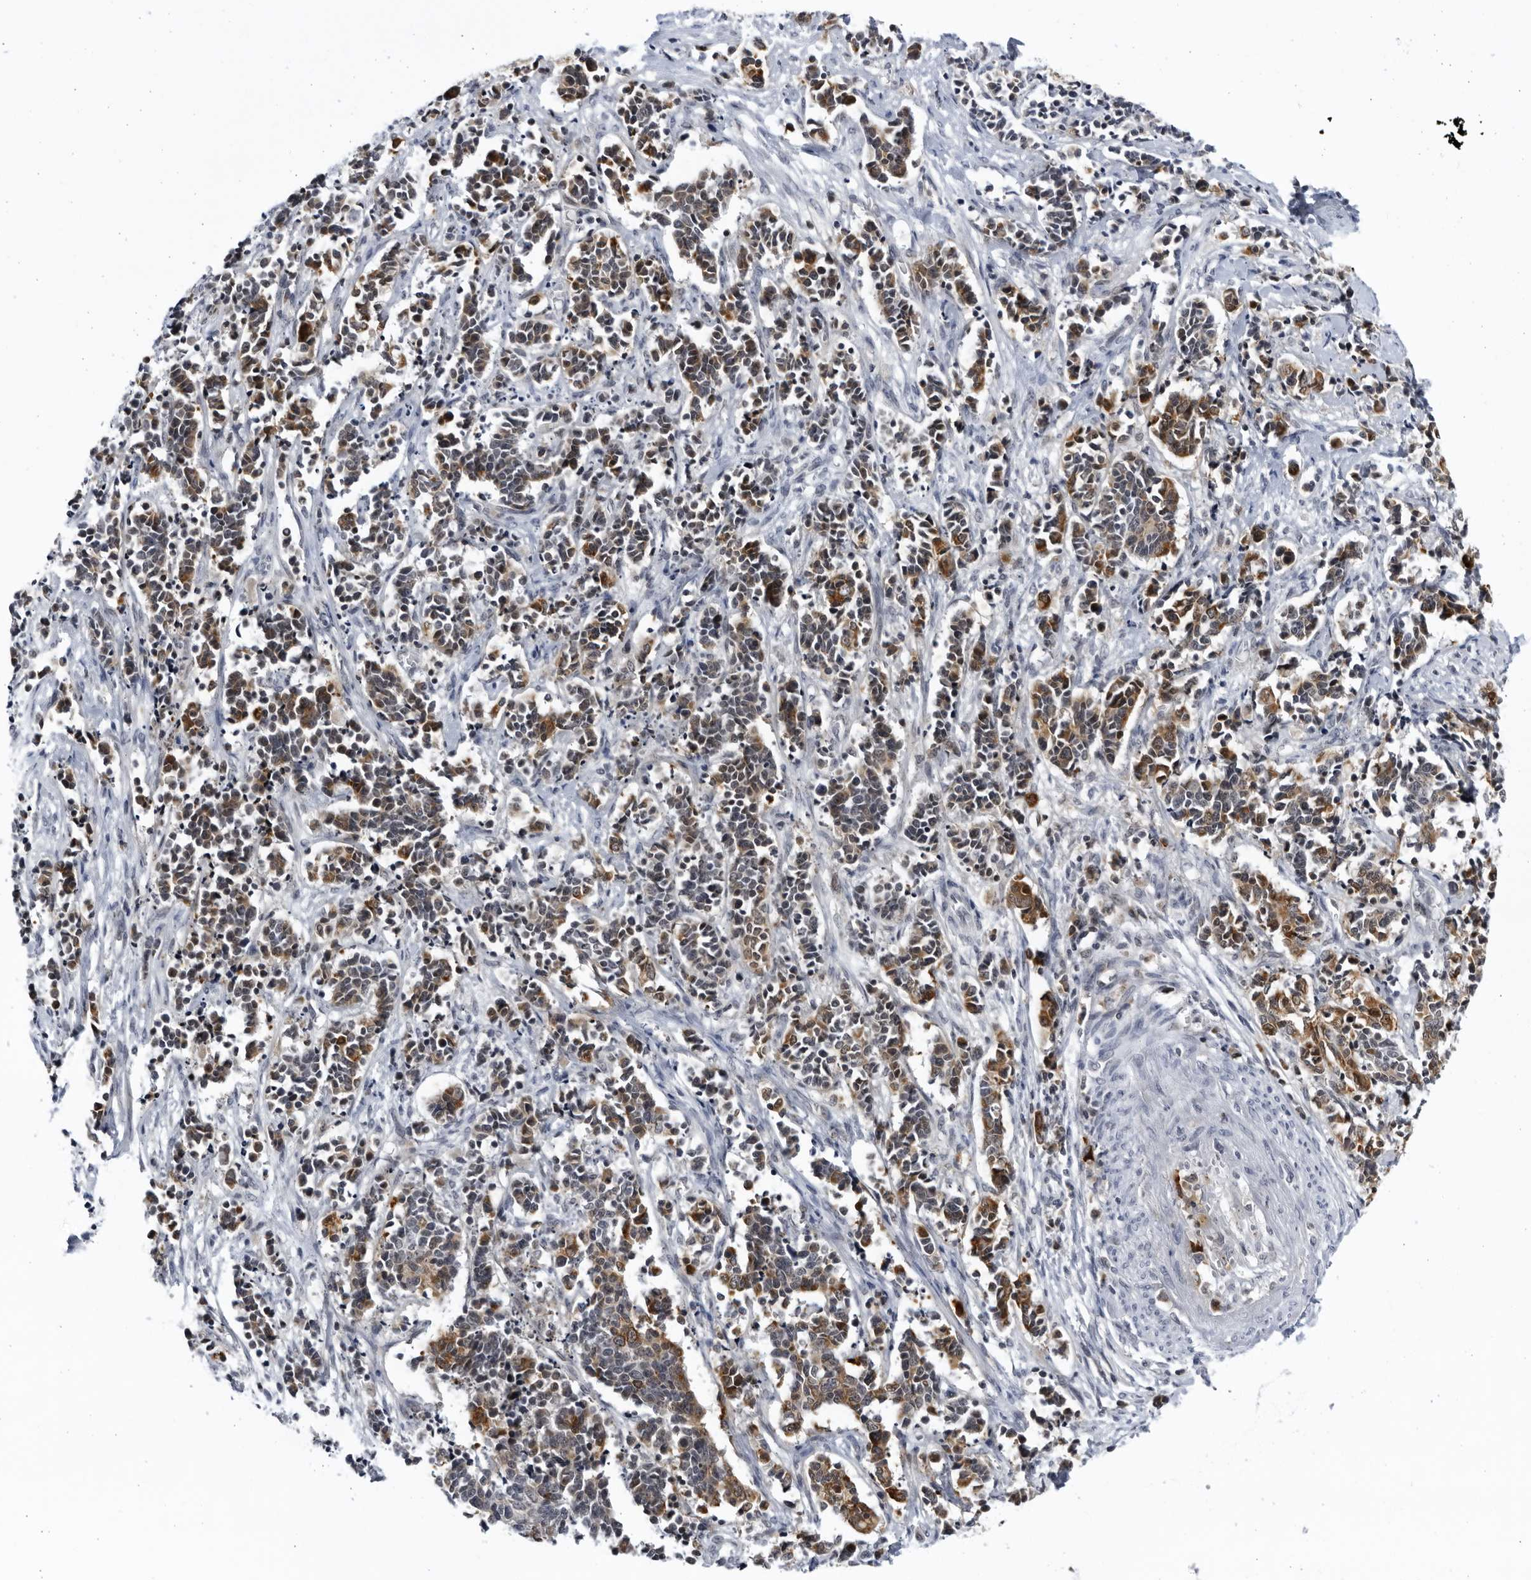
{"staining": {"intensity": "moderate", "quantity": "25%-75%", "location": "cytoplasmic/membranous"}, "tissue": "cervical cancer", "cell_type": "Tumor cells", "image_type": "cancer", "snomed": [{"axis": "morphology", "description": "Normal tissue, NOS"}, {"axis": "morphology", "description": "Squamous cell carcinoma, NOS"}, {"axis": "topography", "description": "Cervix"}], "caption": "This histopathology image exhibits squamous cell carcinoma (cervical) stained with IHC to label a protein in brown. The cytoplasmic/membranous of tumor cells show moderate positivity for the protein. Nuclei are counter-stained blue.", "gene": "SLC25A22", "patient": {"sex": "female", "age": 35}}